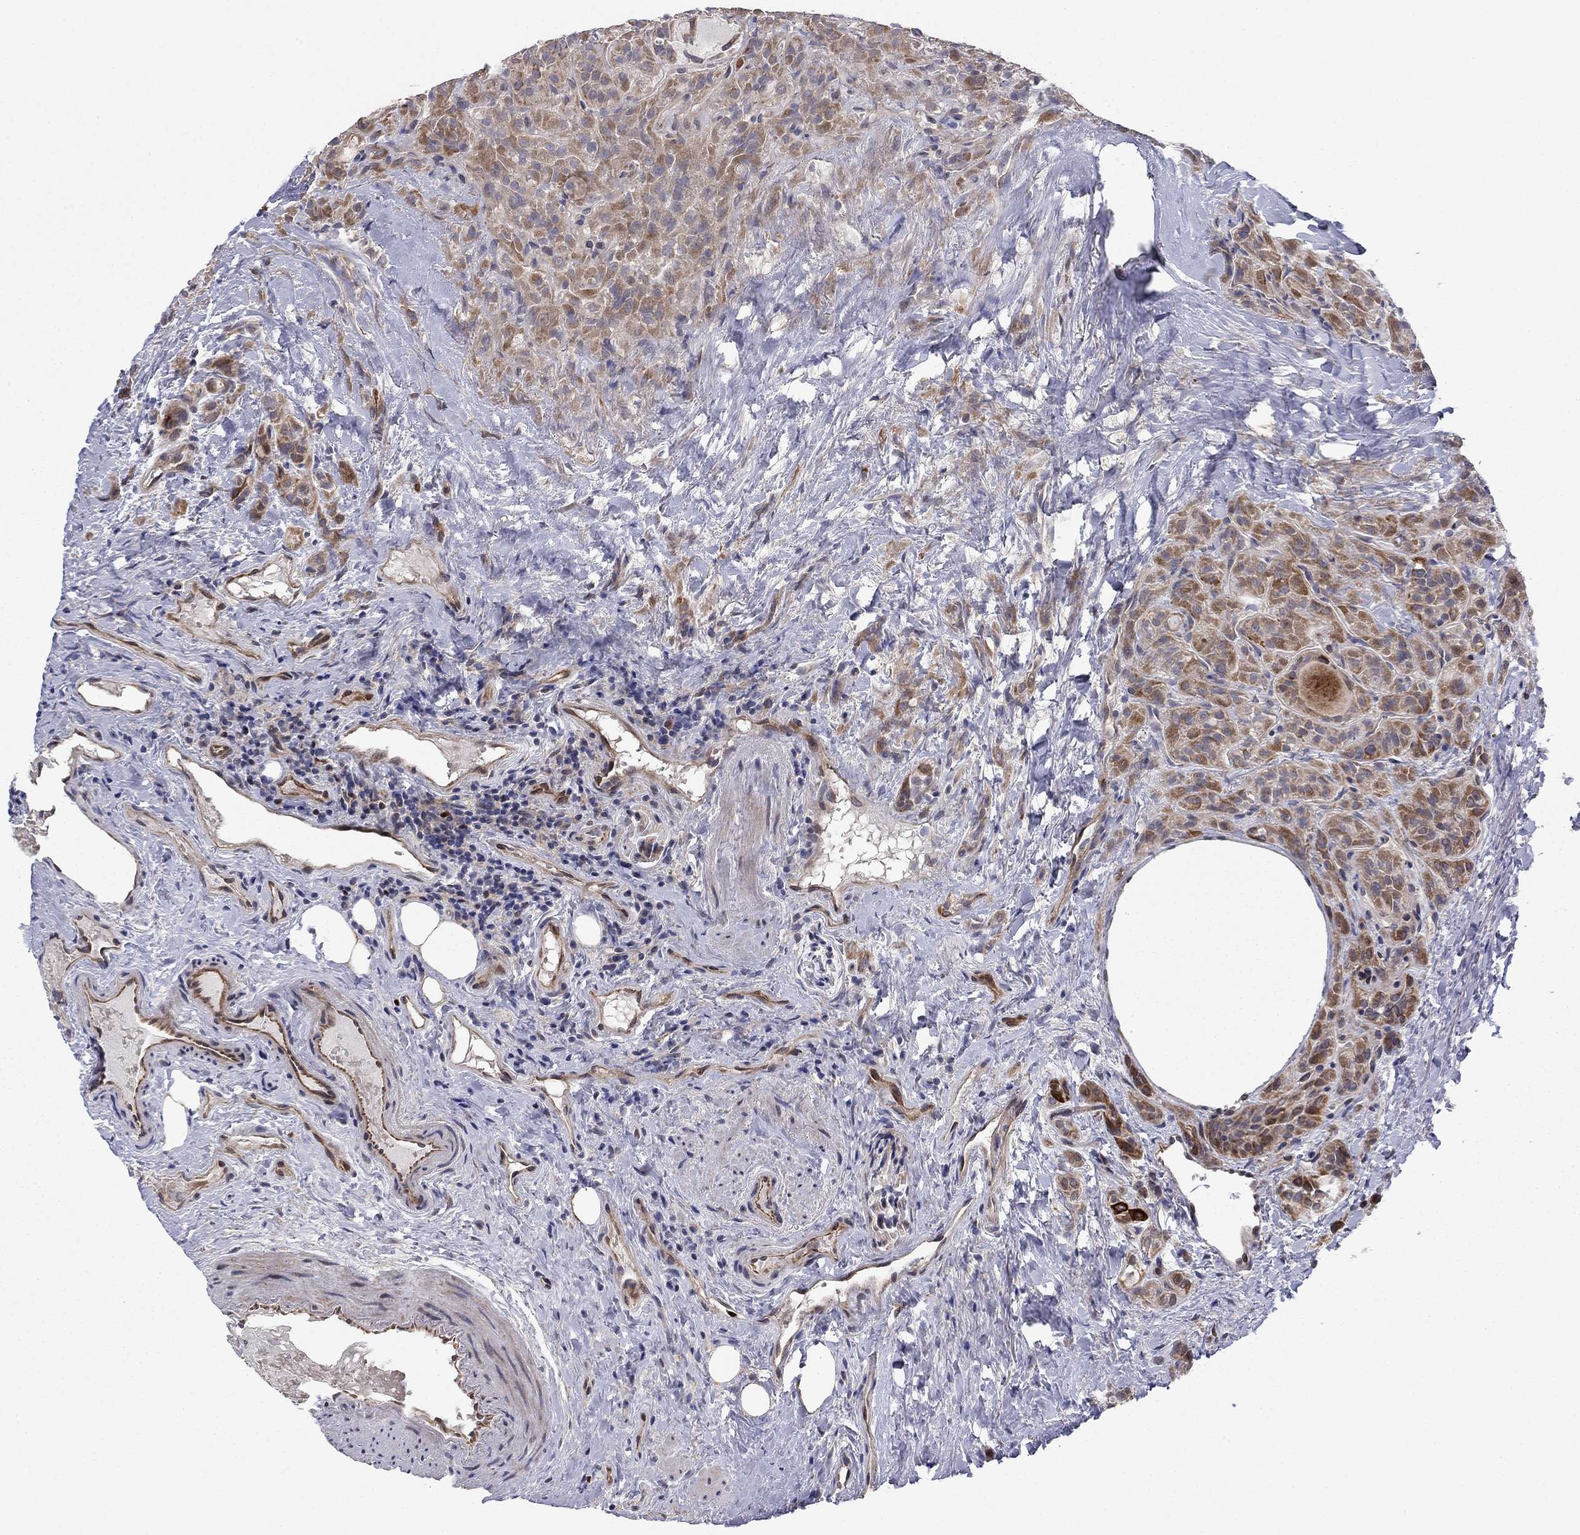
{"staining": {"intensity": "moderate", "quantity": "25%-75%", "location": "cytoplasmic/membranous"}, "tissue": "thyroid cancer", "cell_type": "Tumor cells", "image_type": "cancer", "snomed": [{"axis": "morphology", "description": "Papillary adenocarcinoma, NOS"}, {"axis": "topography", "description": "Thyroid gland"}], "caption": "The micrograph reveals staining of thyroid cancer, revealing moderate cytoplasmic/membranous protein staining (brown color) within tumor cells.", "gene": "BCL11A", "patient": {"sex": "female", "age": 45}}